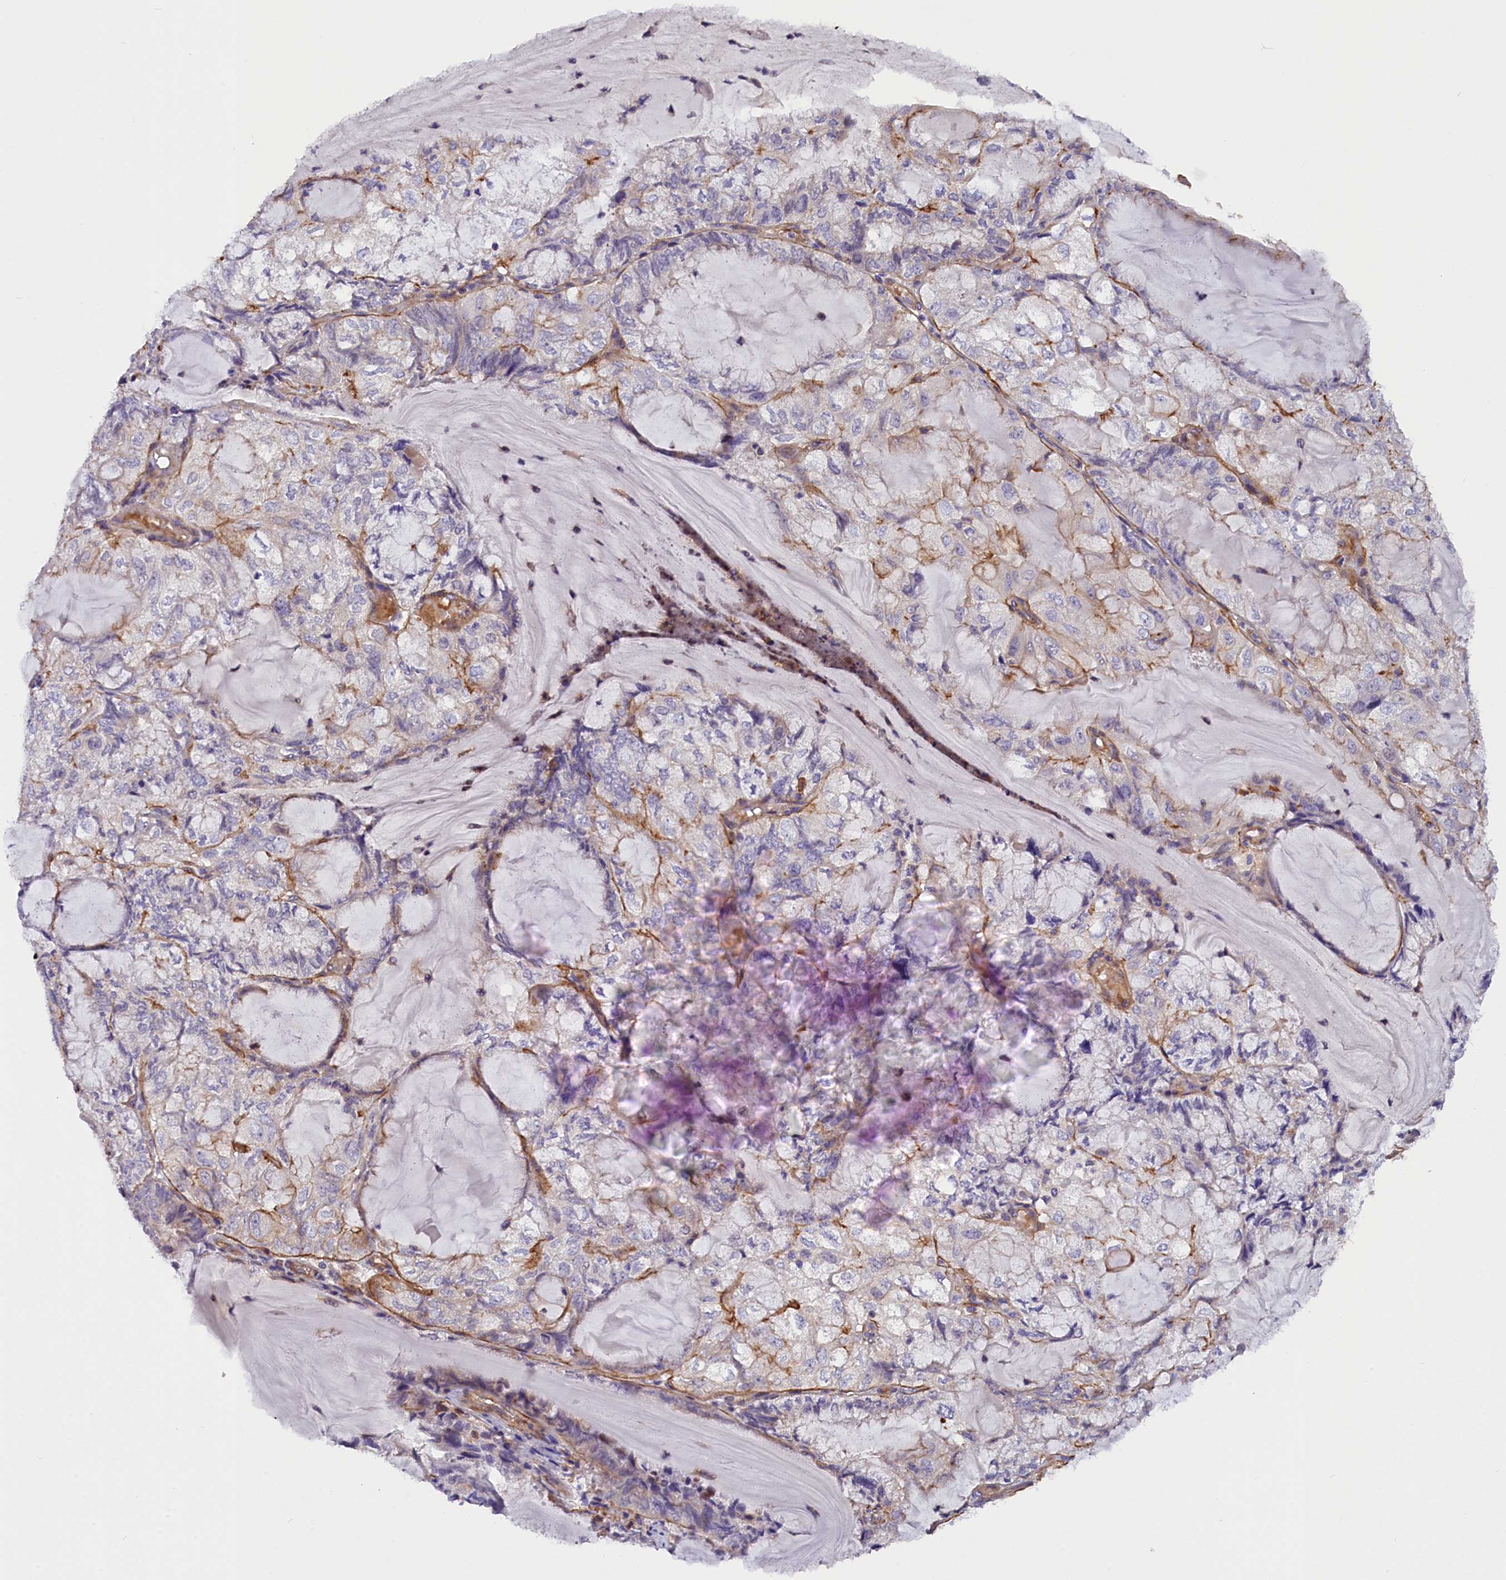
{"staining": {"intensity": "negative", "quantity": "none", "location": "none"}, "tissue": "endometrial cancer", "cell_type": "Tumor cells", "image_type": "cancer", "snomed": [{"axis": "morphology", "description": "Adenocarcinoma, NOS"}, {"axis": "topography", "description": "Endometrium"}], "caption": "Immunohistochemical staining of human endometrial cancer (adenocarcinoma) reveals no significant expression in tumor cells.", "gene": "MED20", "patient": {"sex": "female", "age": 81}}